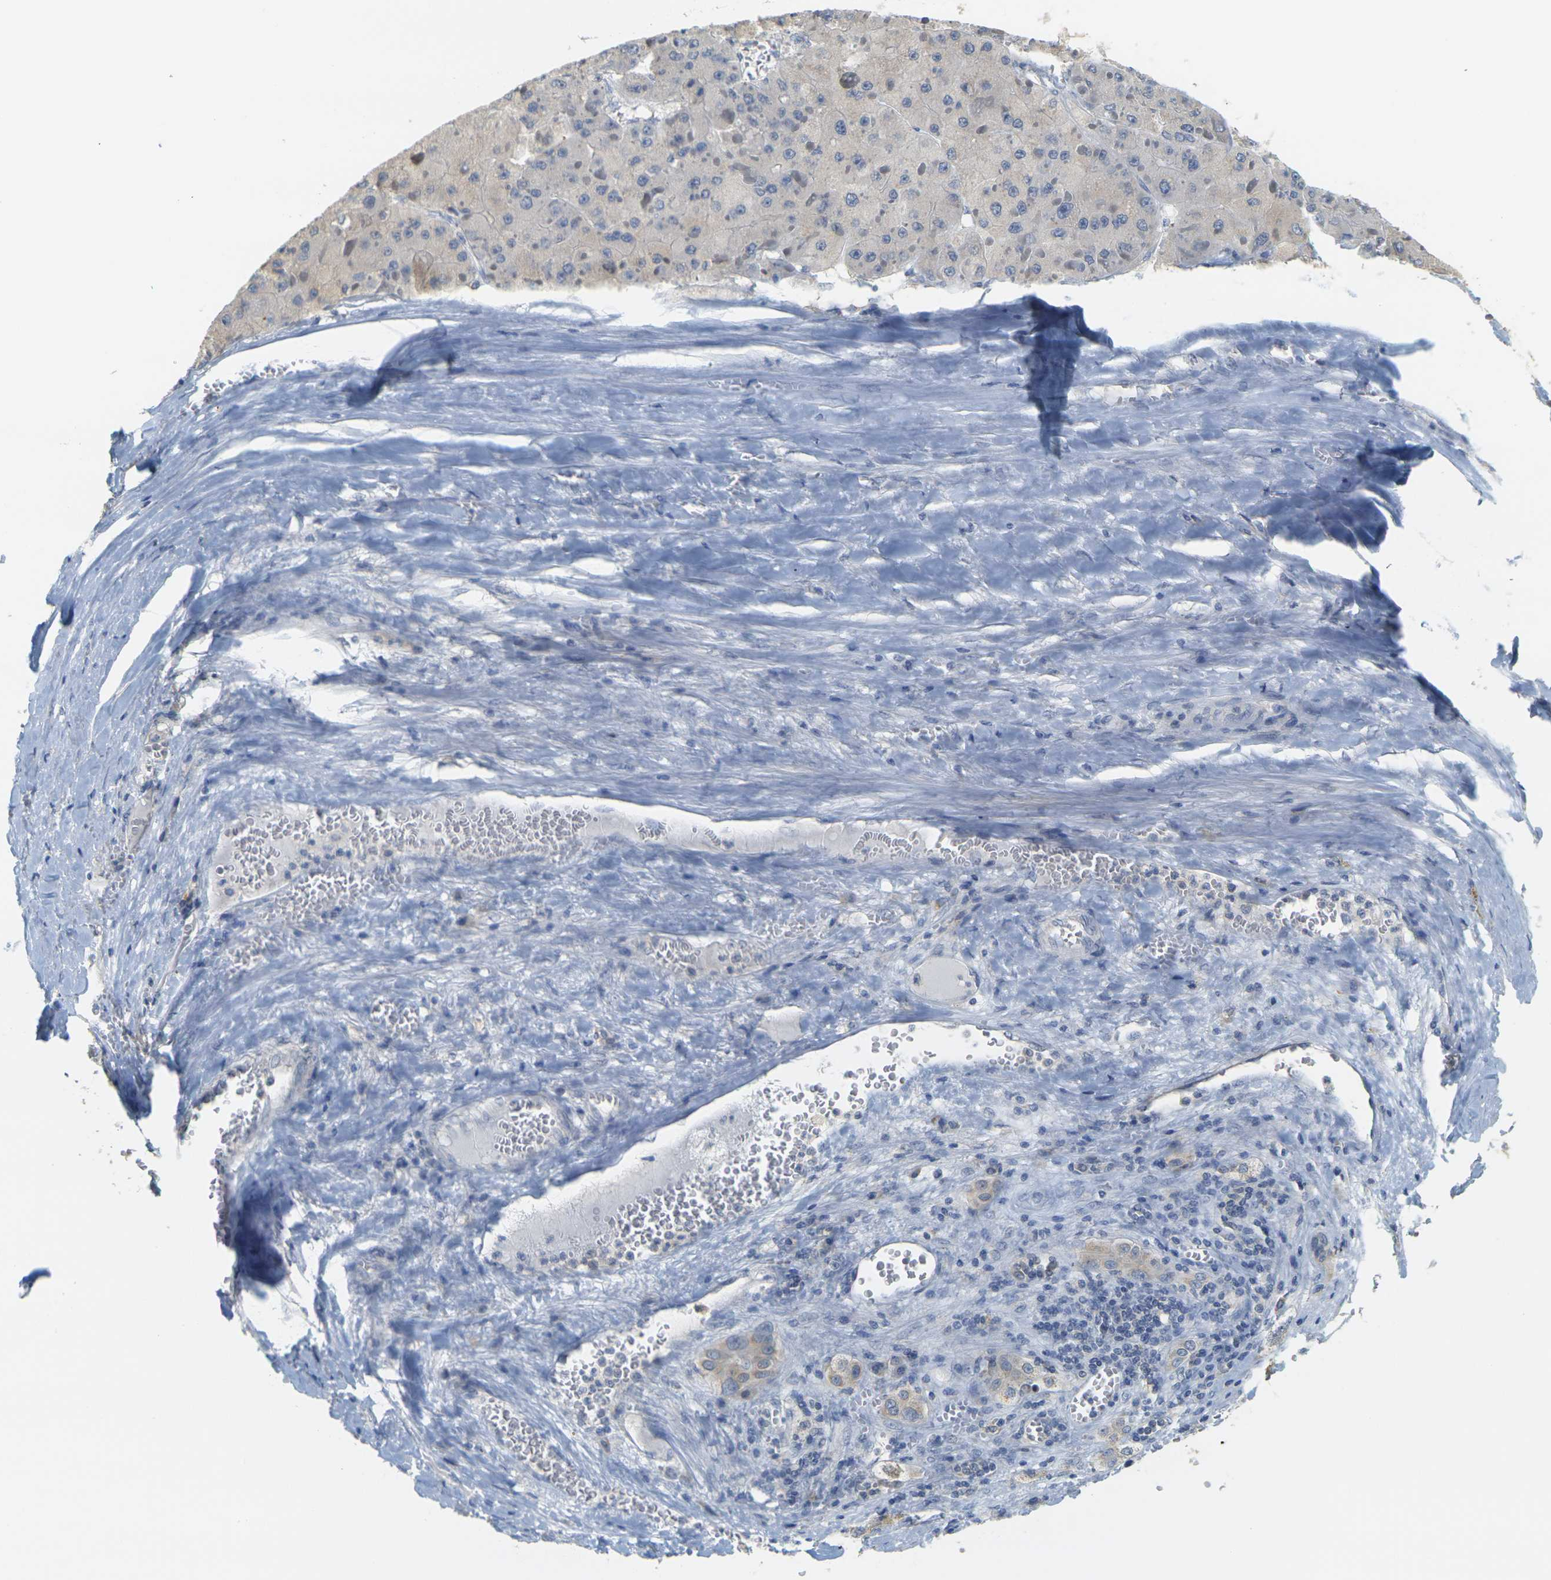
{"staining": {"intensity": "weak", "quantity": "<25%", "location": "cytoplasmic/membranous"}, "tissue": "liver cancer", "cell_type": "Tumor cells", "image_type": "cancer", "snomed": [{"axis": "morphology", "description": "Carcinoma, Hepatocellular, NOS"}, {"axis": "topography", "description": "Liver"}], "caption": "Liver cancer was stained to show a protein in brown. There is no significant positivity in tumor cells. Brightfield microscopy of immunohistochemistry stained with DAB (3,3'-diaminobenzidine) (brown) and hematoxylin (blue), captured at high magnification.", "gene": "GDAP1", "patient": {"sex": "female", "age": 73}}